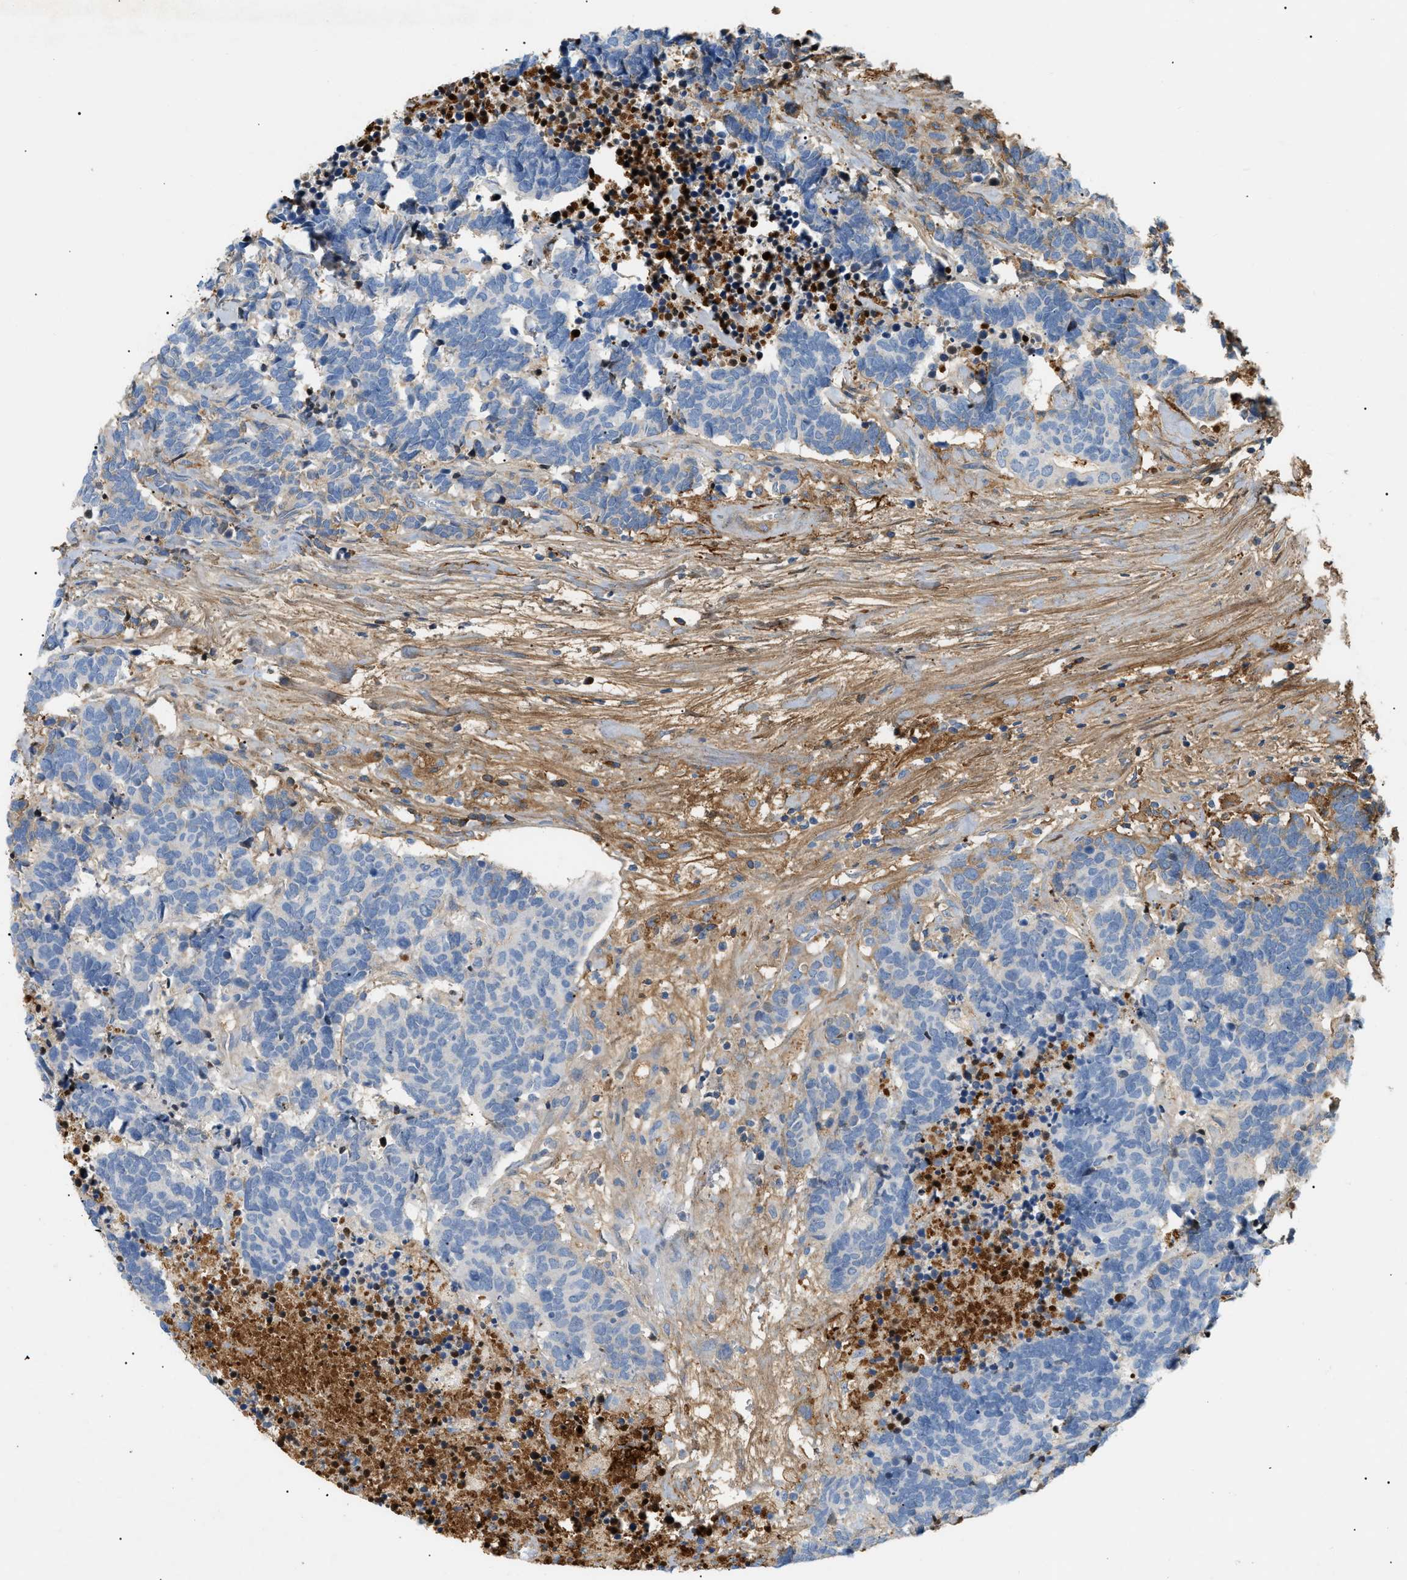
{"staining": {"intensity": "negative", "quantity": "none", "location": "none"}, "tissue": "carcinoid", "cell_type": "Tumor cells", "image_type": "cancer", "snomed": [{"axis": "morphology", "description": "Carcinoma, NOS"}, {"axis": "morphology", "description": "Carcinoid, malignant, NOS"}, {"axis": "topography", "description": "Urinary bladder"}], "caption": "DAB immunohistochemical staining of carcinoid displays no significant positivity in tumor cells.", "gene": "CFH", "patient": {"sex": "male", "age": 57}}